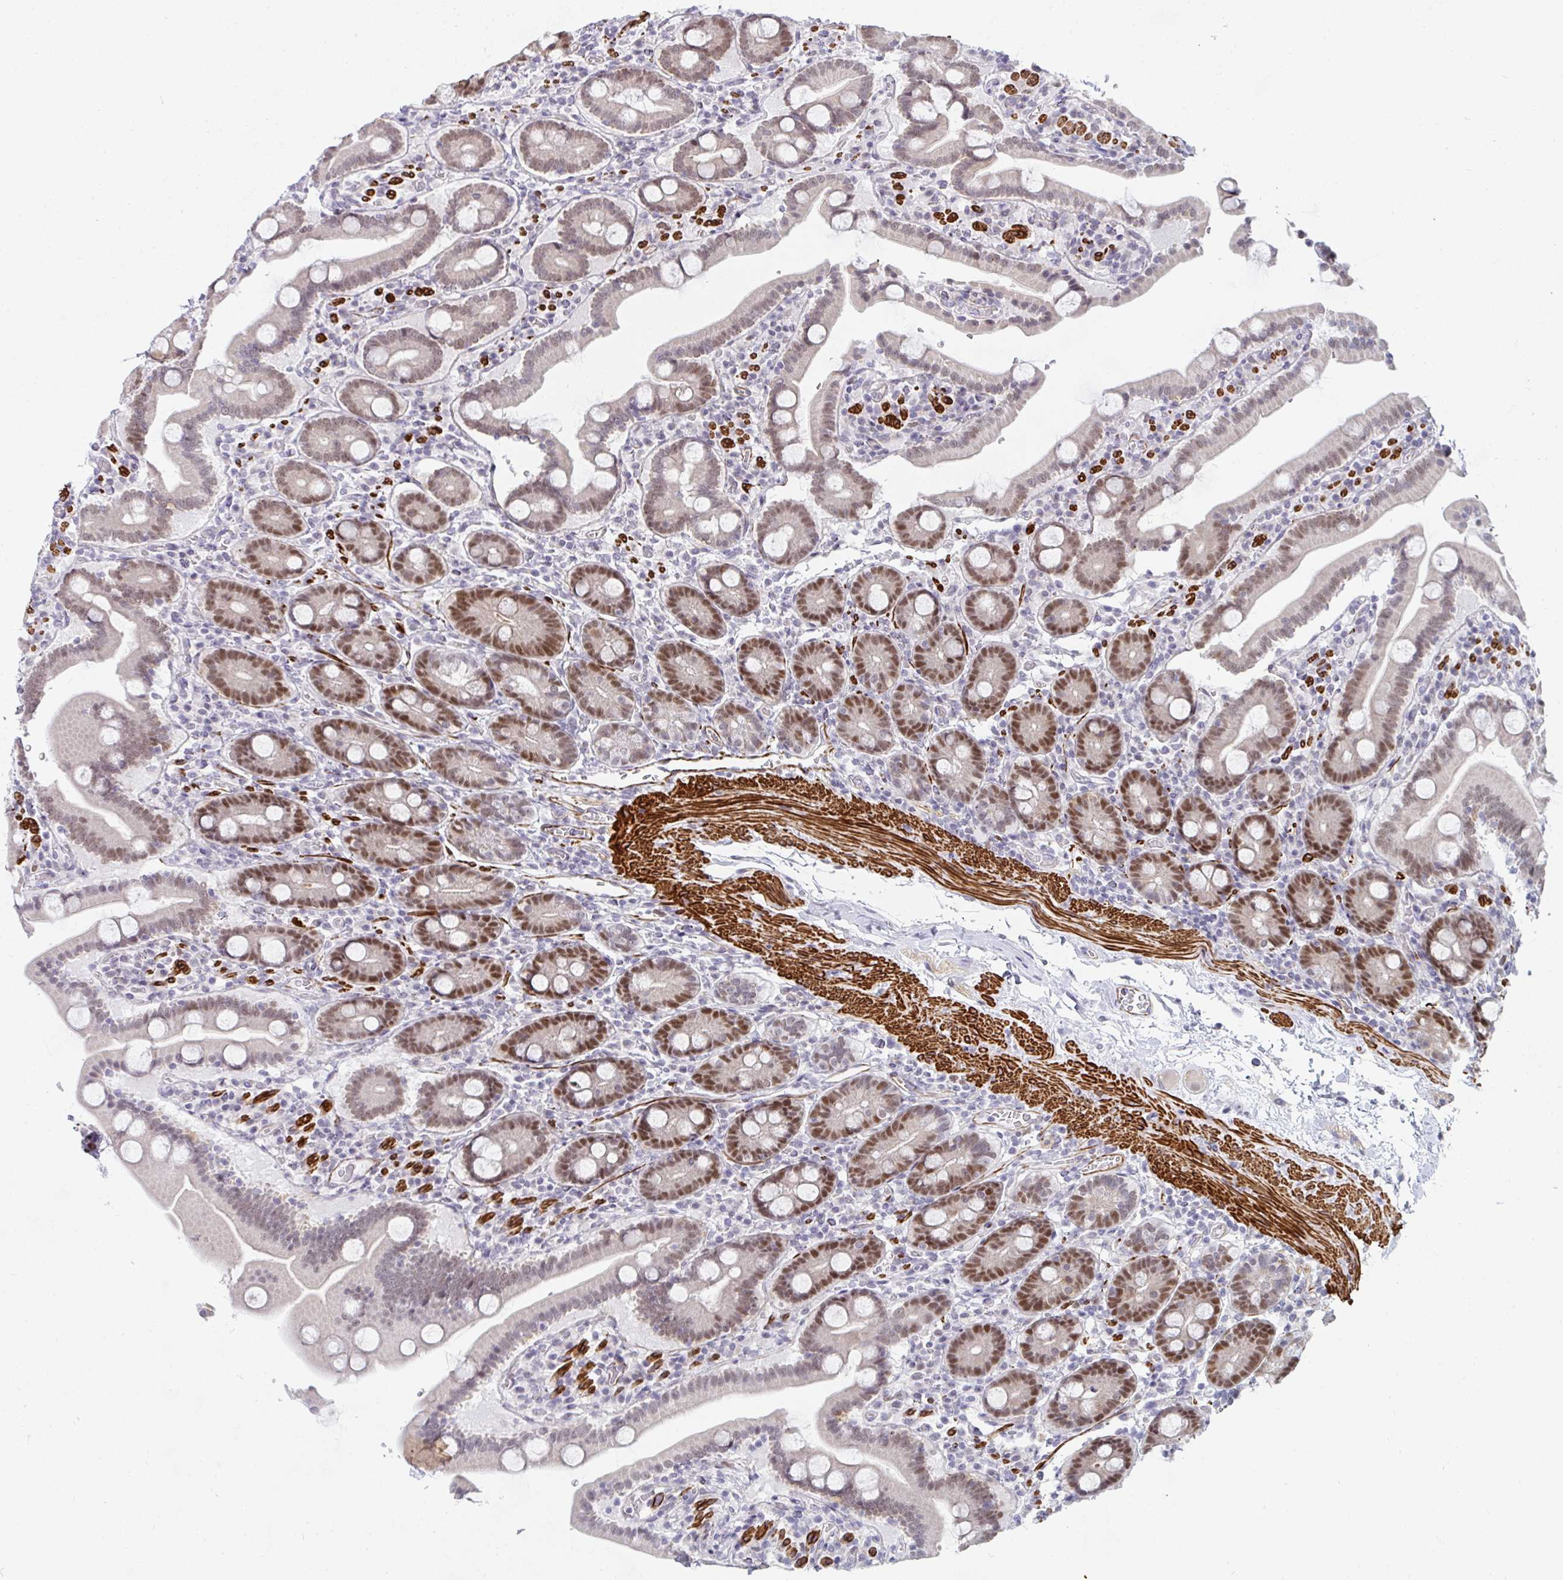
{"staining": {"intensity": "moderate", "quantity": "25%-75%", "location": "nuclear"}, "tissue": "duodenum", "cell_type": "Glandular cells", "image_type": "normal", "snomed": [{"axis": "morphology", "description": "Normal tissue, NOS"}, {"axis": "topography", "description": "Duodenum"}], "caption": "Duodenum stained with DAB (3,3'-diaminobenzidine) immunohistochemistry exhibits medium levels of moderate nuclear positivity in approximately 25%-75% of glandular cells.", "gene": "GINS2", "patient": {"sex": "male", "age": 55}}